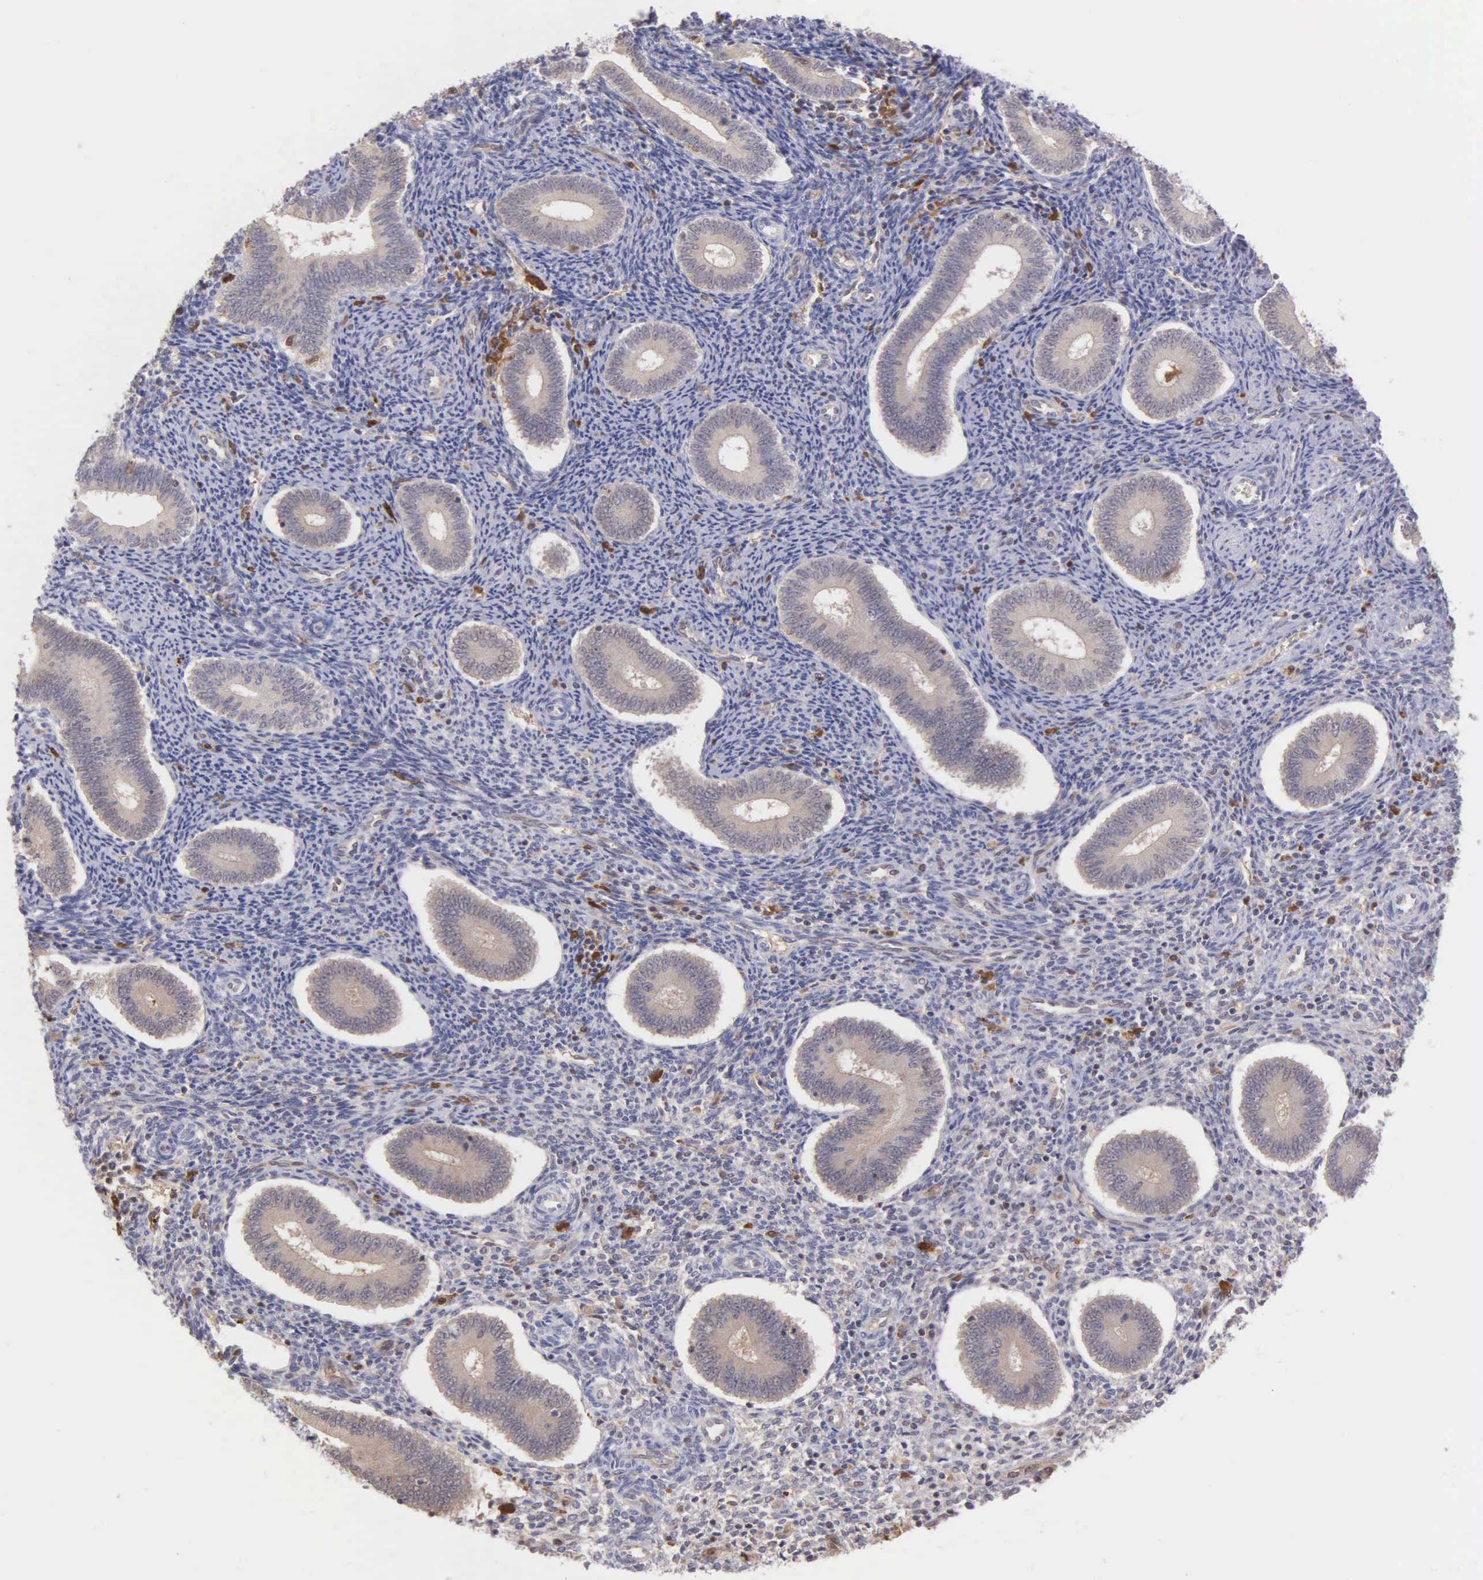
{"staining": {"intensity": "negative", "quantity": "none", "location": "none"}, "tissue": "endometrium", "cell_type": "Cells in endometrial stroma", "image_type": "normal", "snomed": [{"axis": "morphology", "description": "Normal tissue, NOS"}, {"axis": "topography", "description": "Endometrium"}], "caption": "This is an immunohistochemistry photomicrograph of normal human endometrium. There is no positivity in cells in endometrial stroma.", "gene": "BID", "patient": {"sex": "female", "age": 35}}